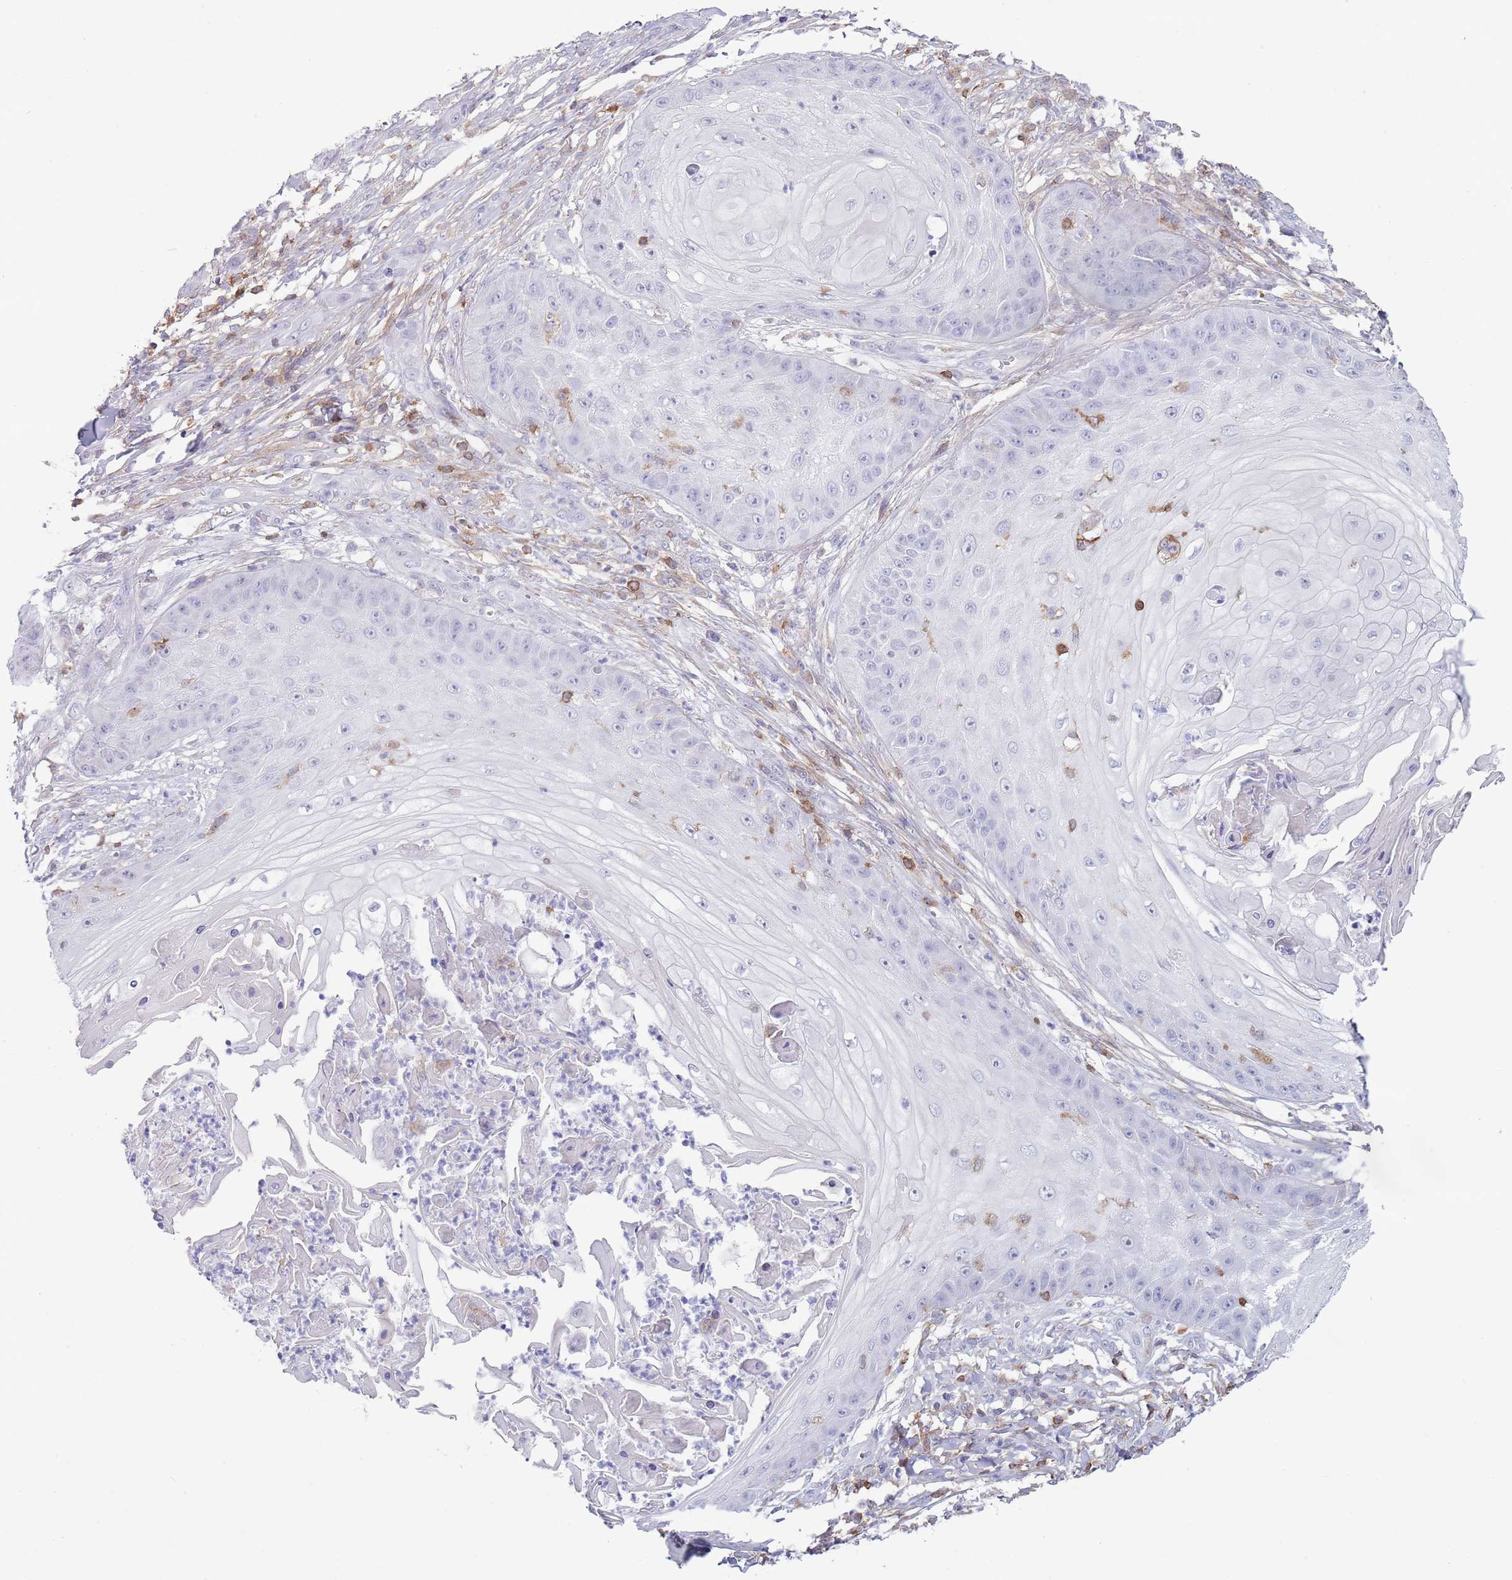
{"staining": {"intensity": "negative", "quantity": "none", "location": "none"}, "tissue": "skin cancer", "cell_type": "Tumor cells", "image_type": "cancer", "snomed": [{"axis": "morphology", "description": "Squamous cell carcinoma, NOS"}, {"axis": "topography", "description": "Skin"}], "caption": "High magnification brightfield microscopy of squamous cell carcinoma (skin) stained with DAB (3,3'-diaminobenzidine) (brown) and counterstained with hematoxylin (blue): tumor cells show no significant expression.", "gene": "LPXN", "patient": {"sex": "male", "age": 70}}